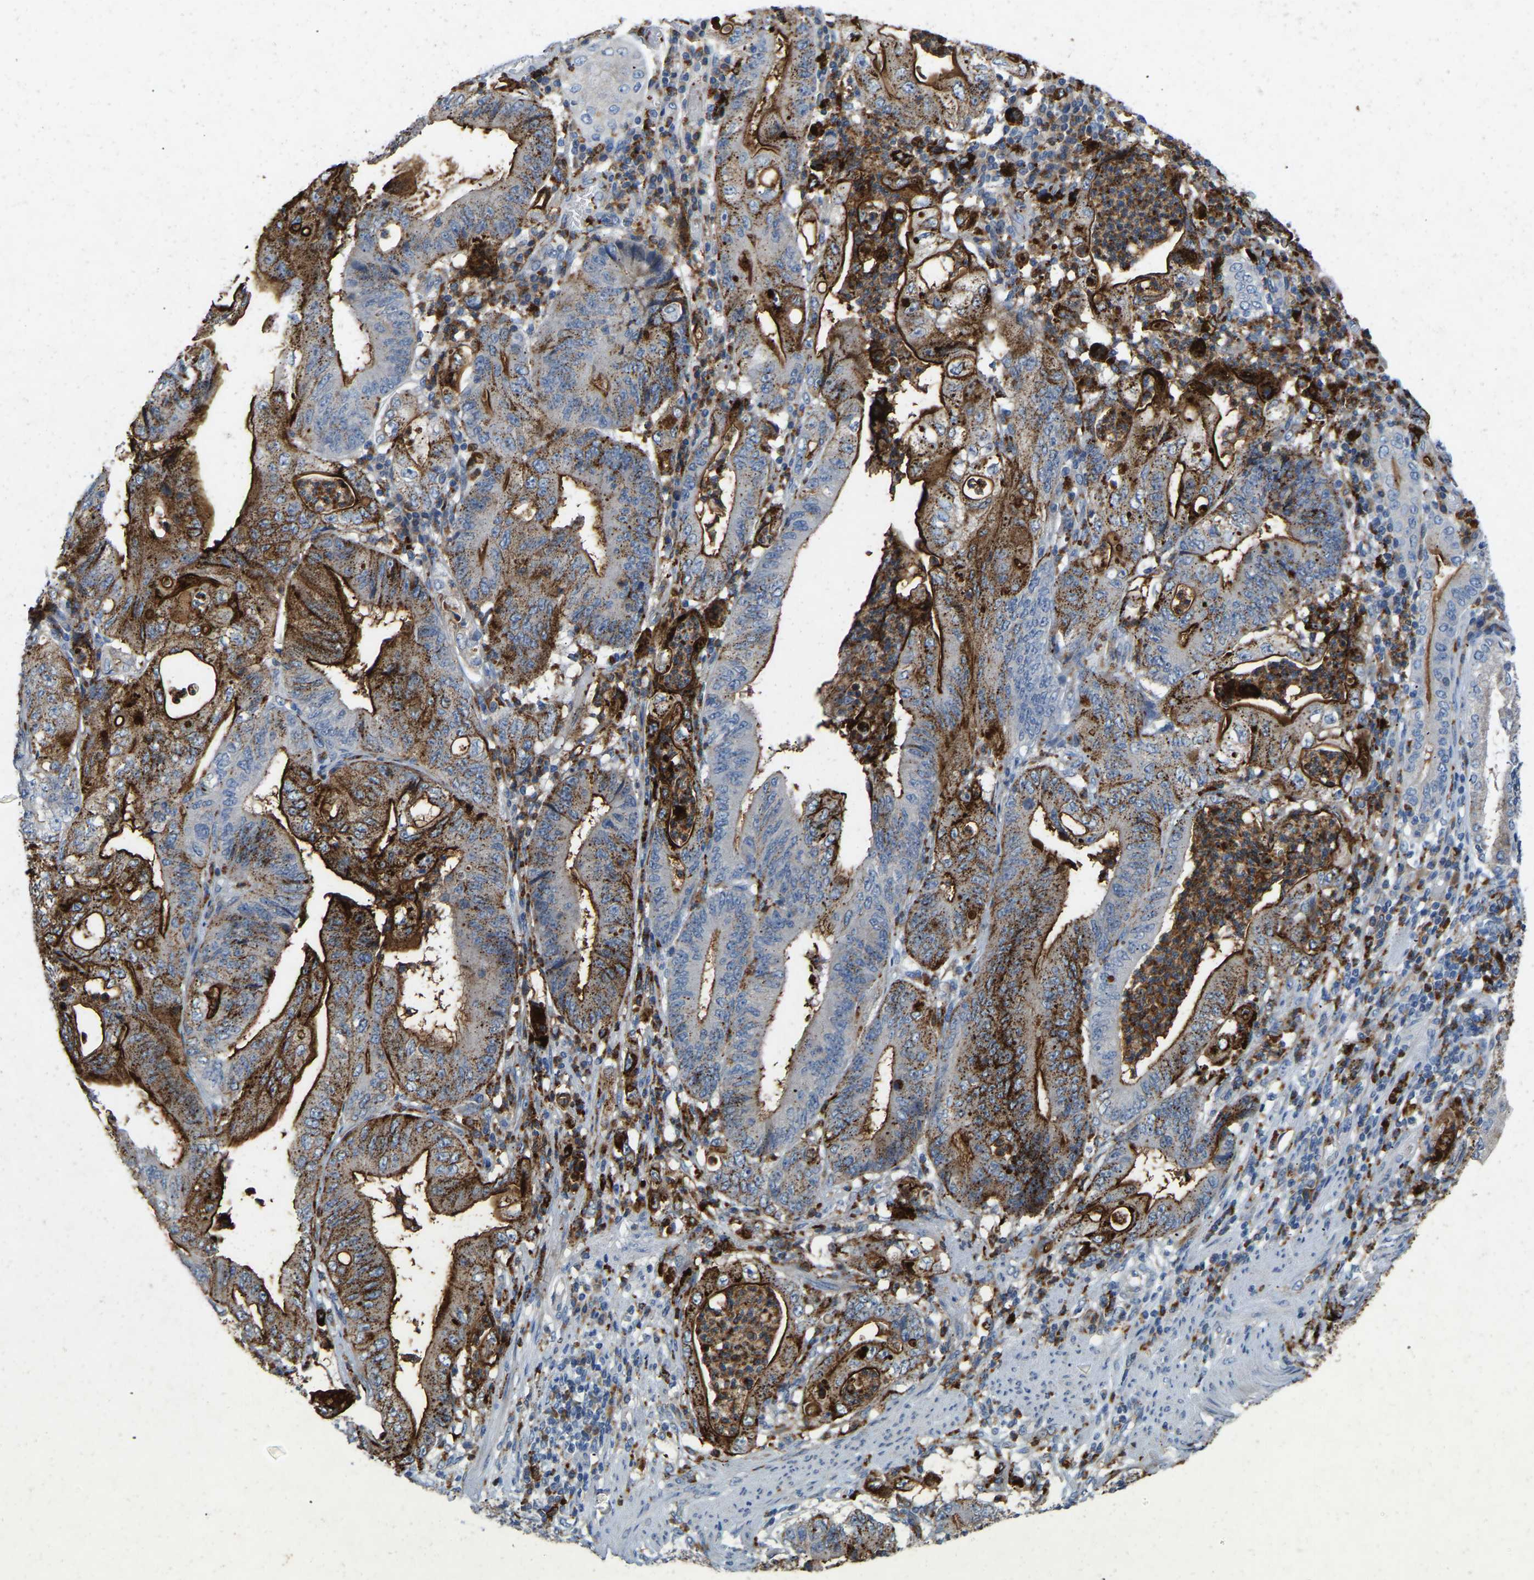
{"staining": {"intensity": "strong", "quantity": "25%-75%", "location": "cytoplasmic/membranous"}, "tissue": "stomach cancer", "cell_type": "Tumor cells", "image_type": "cancer", "snomed": [{"axis": "morphology", "description": "Adenocarcinoma, NOS"}, {"axis": "topography", "description": "Stomach"}], "caption": "Adenocarcinoma (stomach) was stained to show a protein in brown. There is high levels of strong cytoplasmic/membranous expression in approximately 25%-75% of tumor cells.", "gene": "RHEB", "patient": {"sex": "female", "age": 73}}